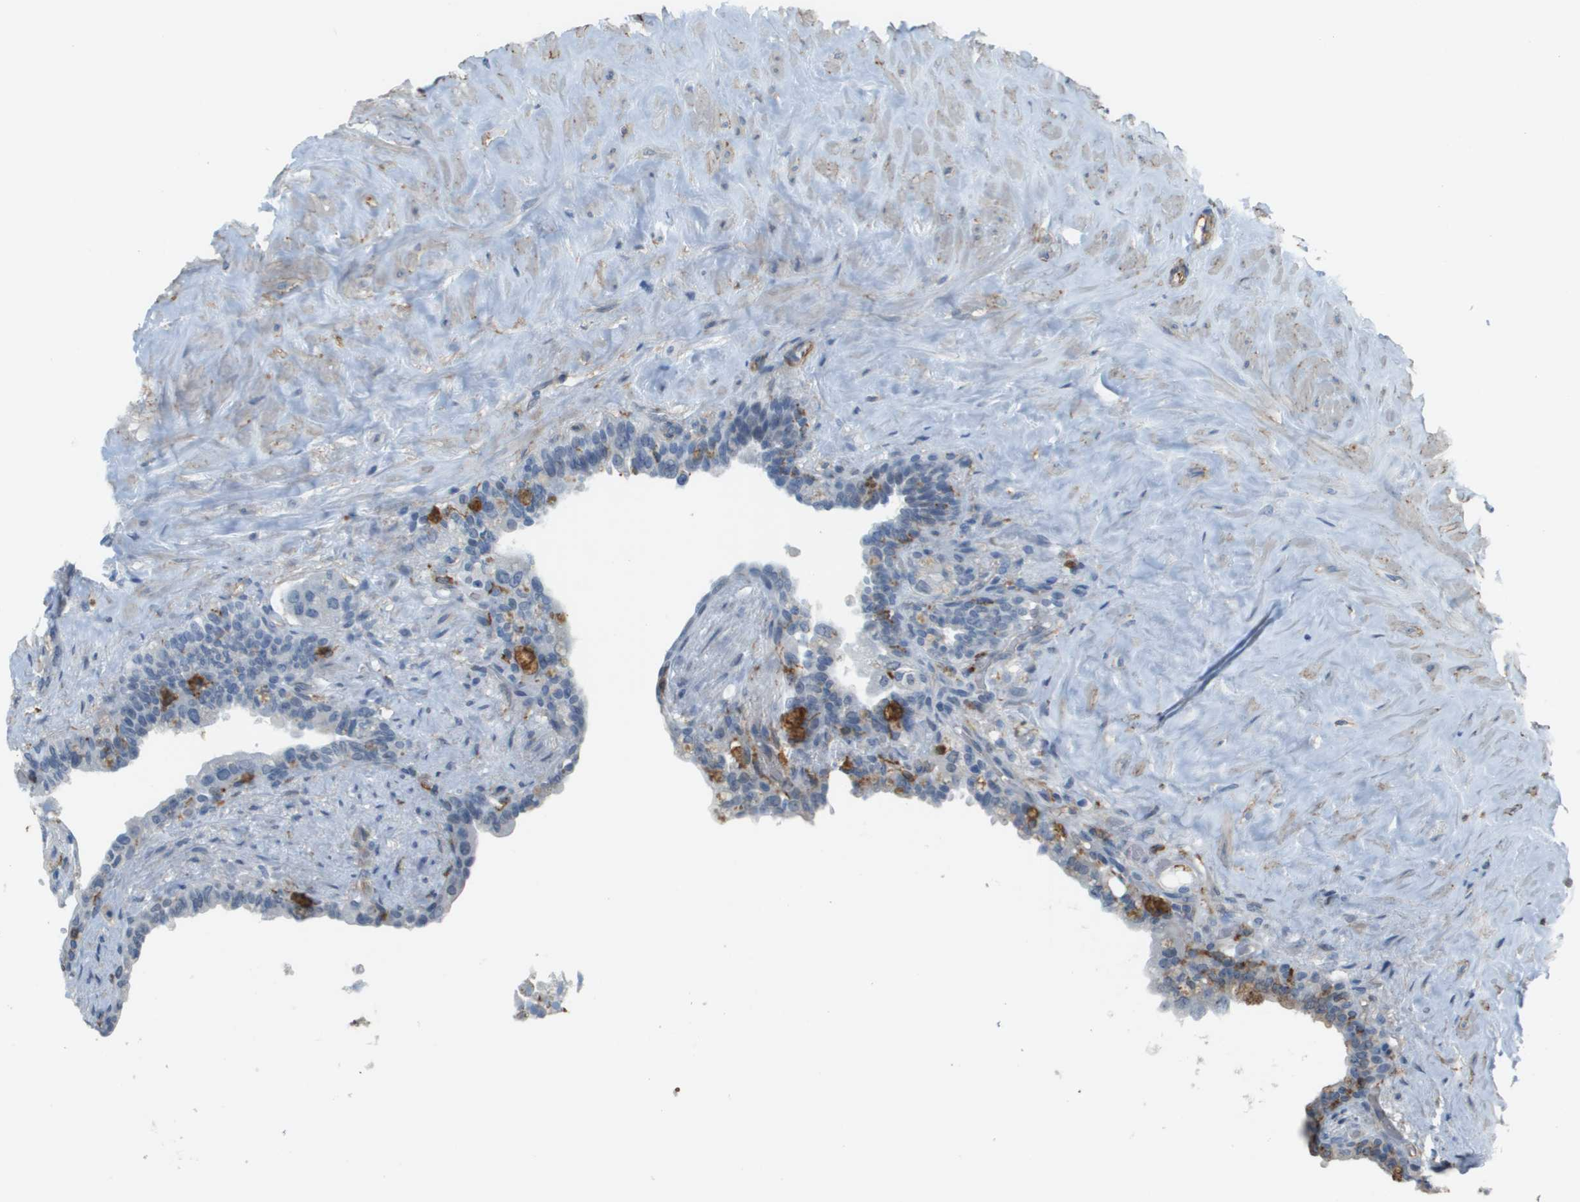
{"staining": {"intensity": "negative", "quantity": "none", "location": "none"}, "tissue": "seminal vesicle", "cell_type": "Glandular cells", "image_type": "normal", "snomed": [{"axis": "morphology", "description": "Normal tissue, NOS"}, {"axis": "topography", "description": "Seminal veicle"}], "caption": "The immunohistochemistry micrograph has no significant staining in glandular cells of seminal vesicle. Brightfield microscopy of immunohistochemistry (IHC) stained with DAB (3,3'-diaminobenzidine) (brown) and hematoxylin (blue), captured at high magnification.", "gene": "ZBTB43", "patient": {"sex": "male", "age": 63}}